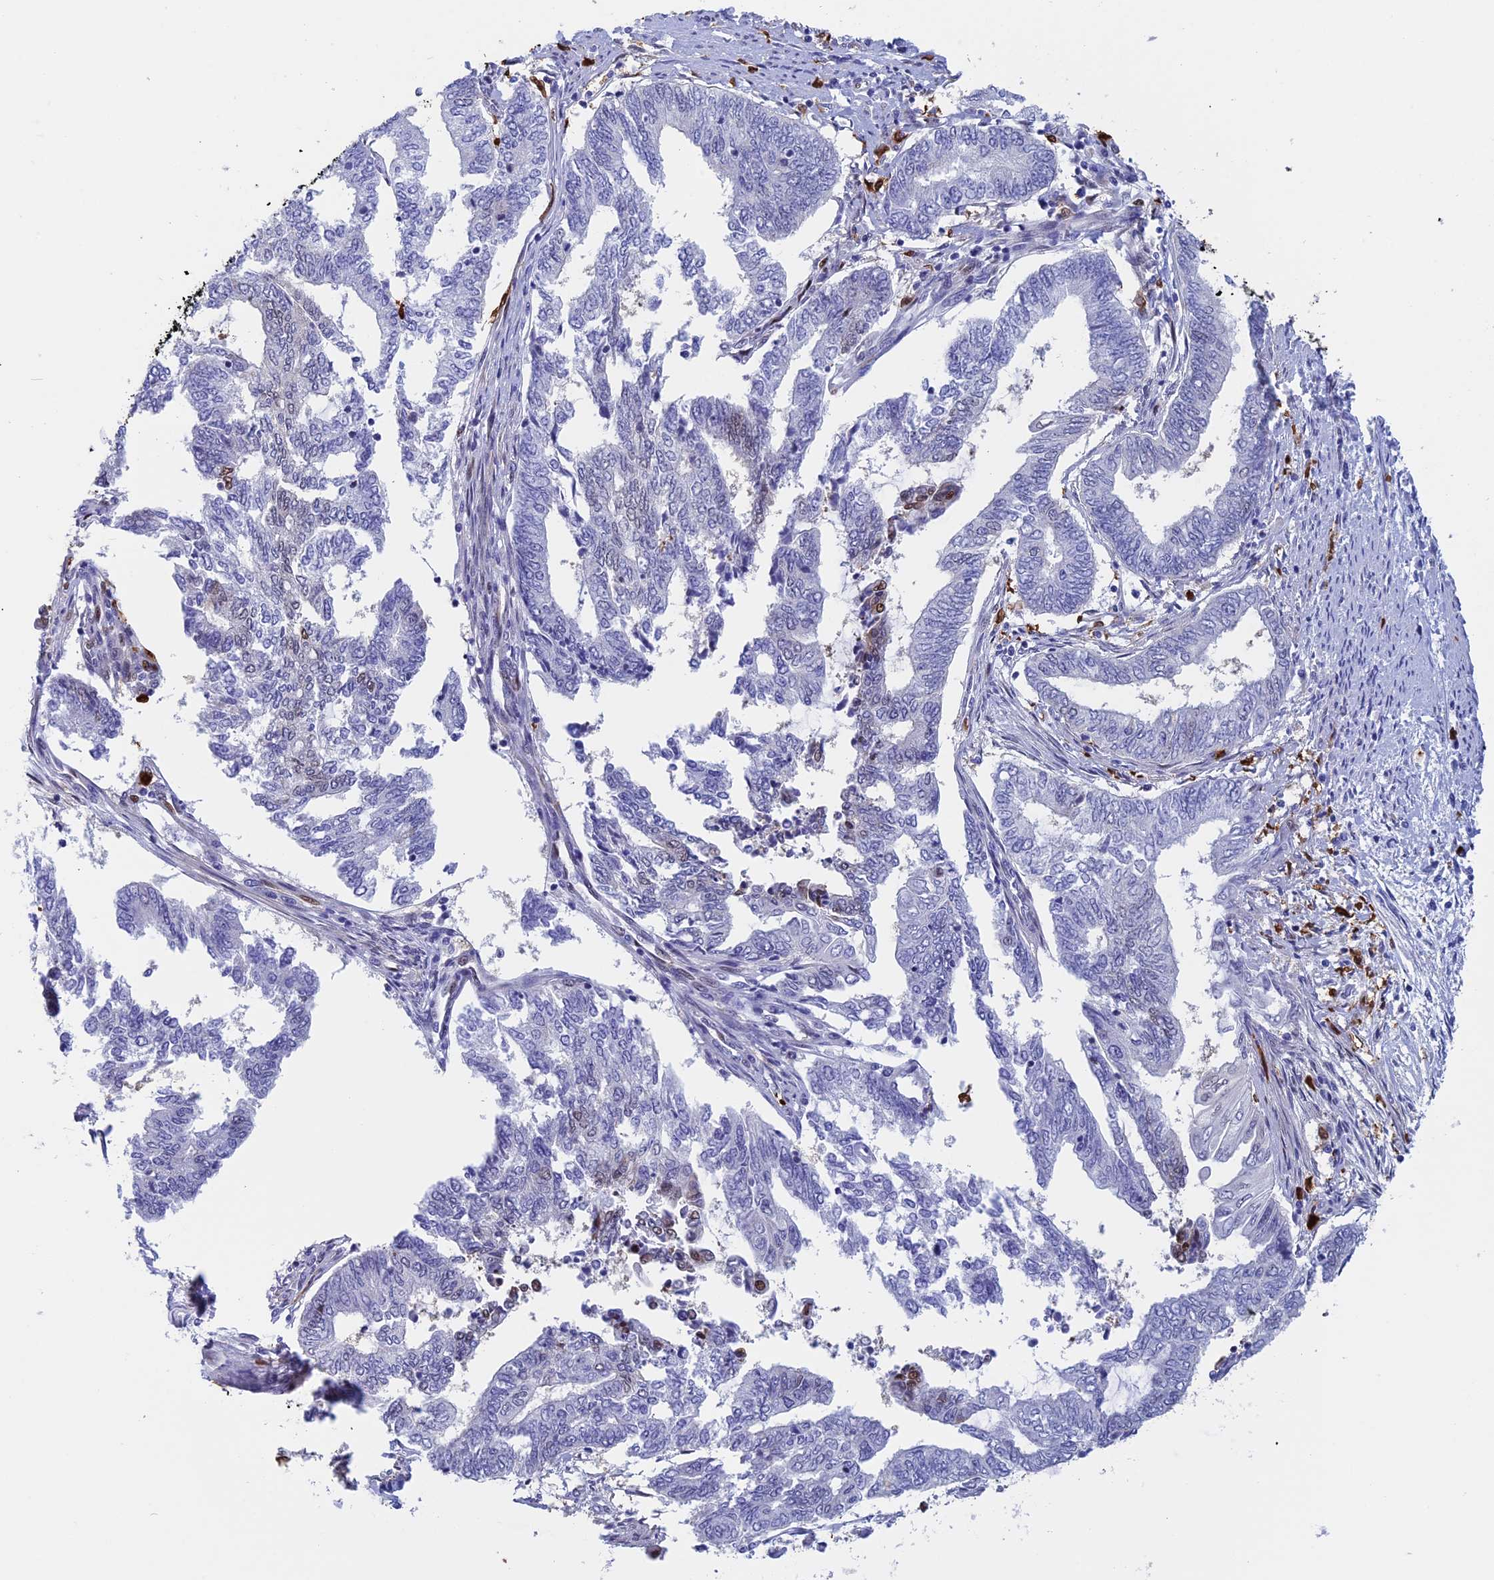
{"staining": {"intensity": "negative", "quantity": "none", "location": "none"}, "tissue": "endometrial cancer", "cell_type": "Tumor cells", "image_type": "cancer", "snomed": [{"axis": "morphology", "description": "Adenocarcinoma, NOS"}, {"axis": "topography", "description": "Uterus"}, {"axis": "topography", "description": "Endometrium"}], "caption": "A micrograph of endometrial adenocarcinoma stained for a protein exhibits no brown staining in tumor cells. (Immunohistochemistry (ihc), brightfield microscopy, high magnification).", "gene": "SLC26A1", "patient": {"sex": "female", "age": 70}}